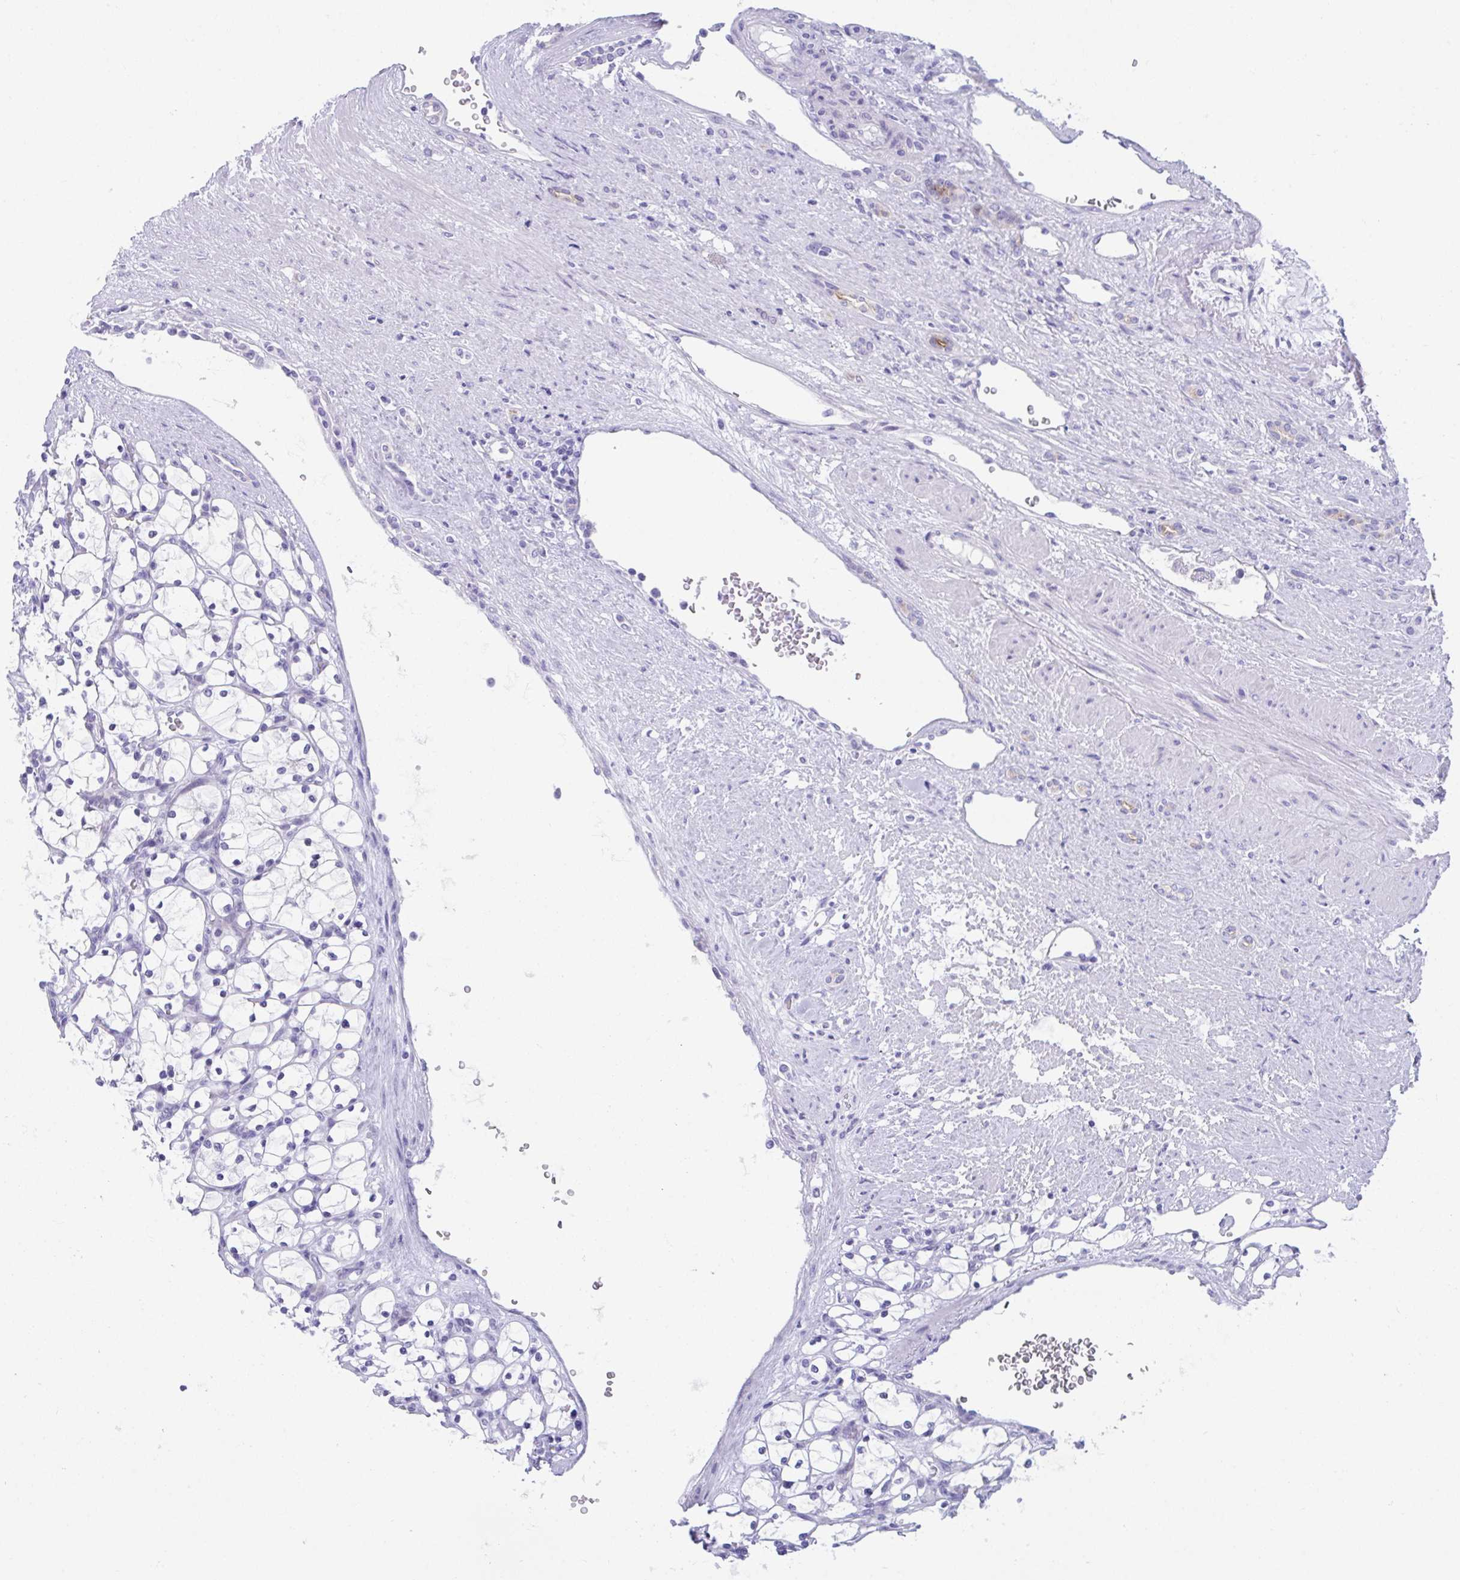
{"staining": {"intensity": "negative", "quantity": "none", "location": "none"}, "tissue": "renal cancer", "cell_type": "Tumor cells", "image_type": "cancer", "snomed": [{"axis": "morphology", "description": "Adenocarcinoma, NOS"}, {"axis": "topography", "description": "Kidney"}], "caption": "This is a image of immunohistochemistry (IHC) staining of adenocarcinoma (renal), which shows no expression in tumor cells.", "gene": "TTC30B", "patient": {"sex": "female", "age": 69}}